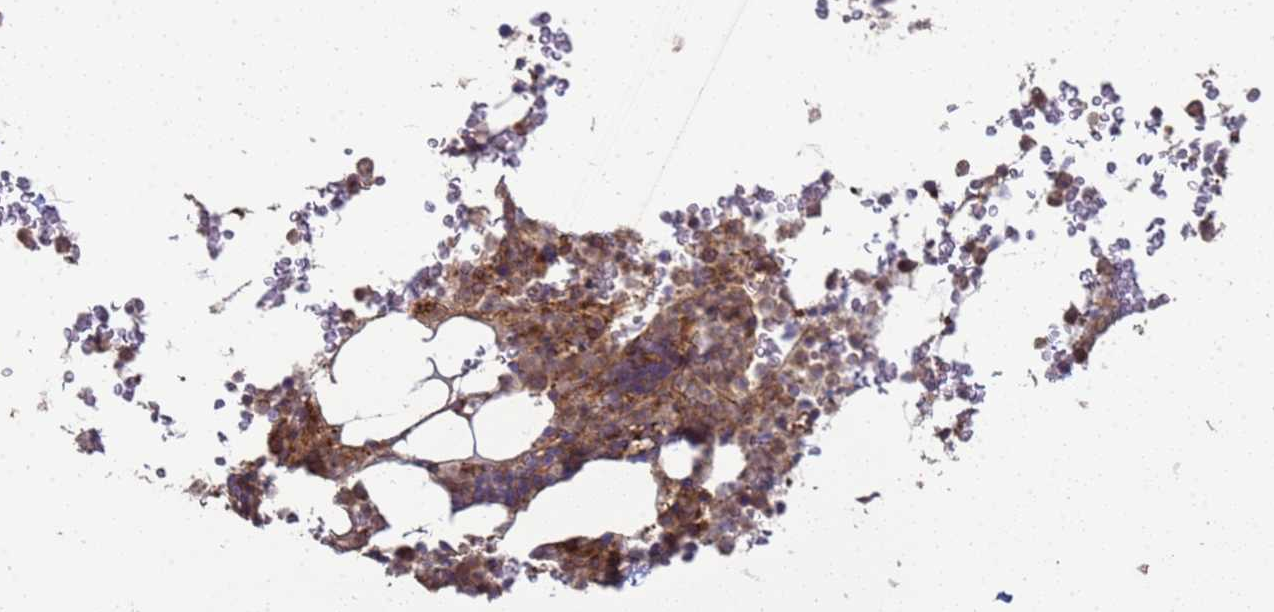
{"staining": {"intensity": "moderate", "quantity": ">75%", "location": "cytoplasmic/membranous,nuclear"}, "tissue": "bone marrow", "cell_type": "Hematopoietic cells", "image_type": "normal", "snomed": [{"axis": "morphology", "description": "Normal tissue, NOS"}, {"axis": "topography", "description": "Bone marrow"}], "caption": "This micrograph exhibits immunohistochemistry staining of normal human bone marrow, with medium moderate cytoplasmic/membranous,nuclear staining in about >75% of hematopoietic cells.", "gene": "CNOT1", "patient": {"sex": "male", "age": 58}}